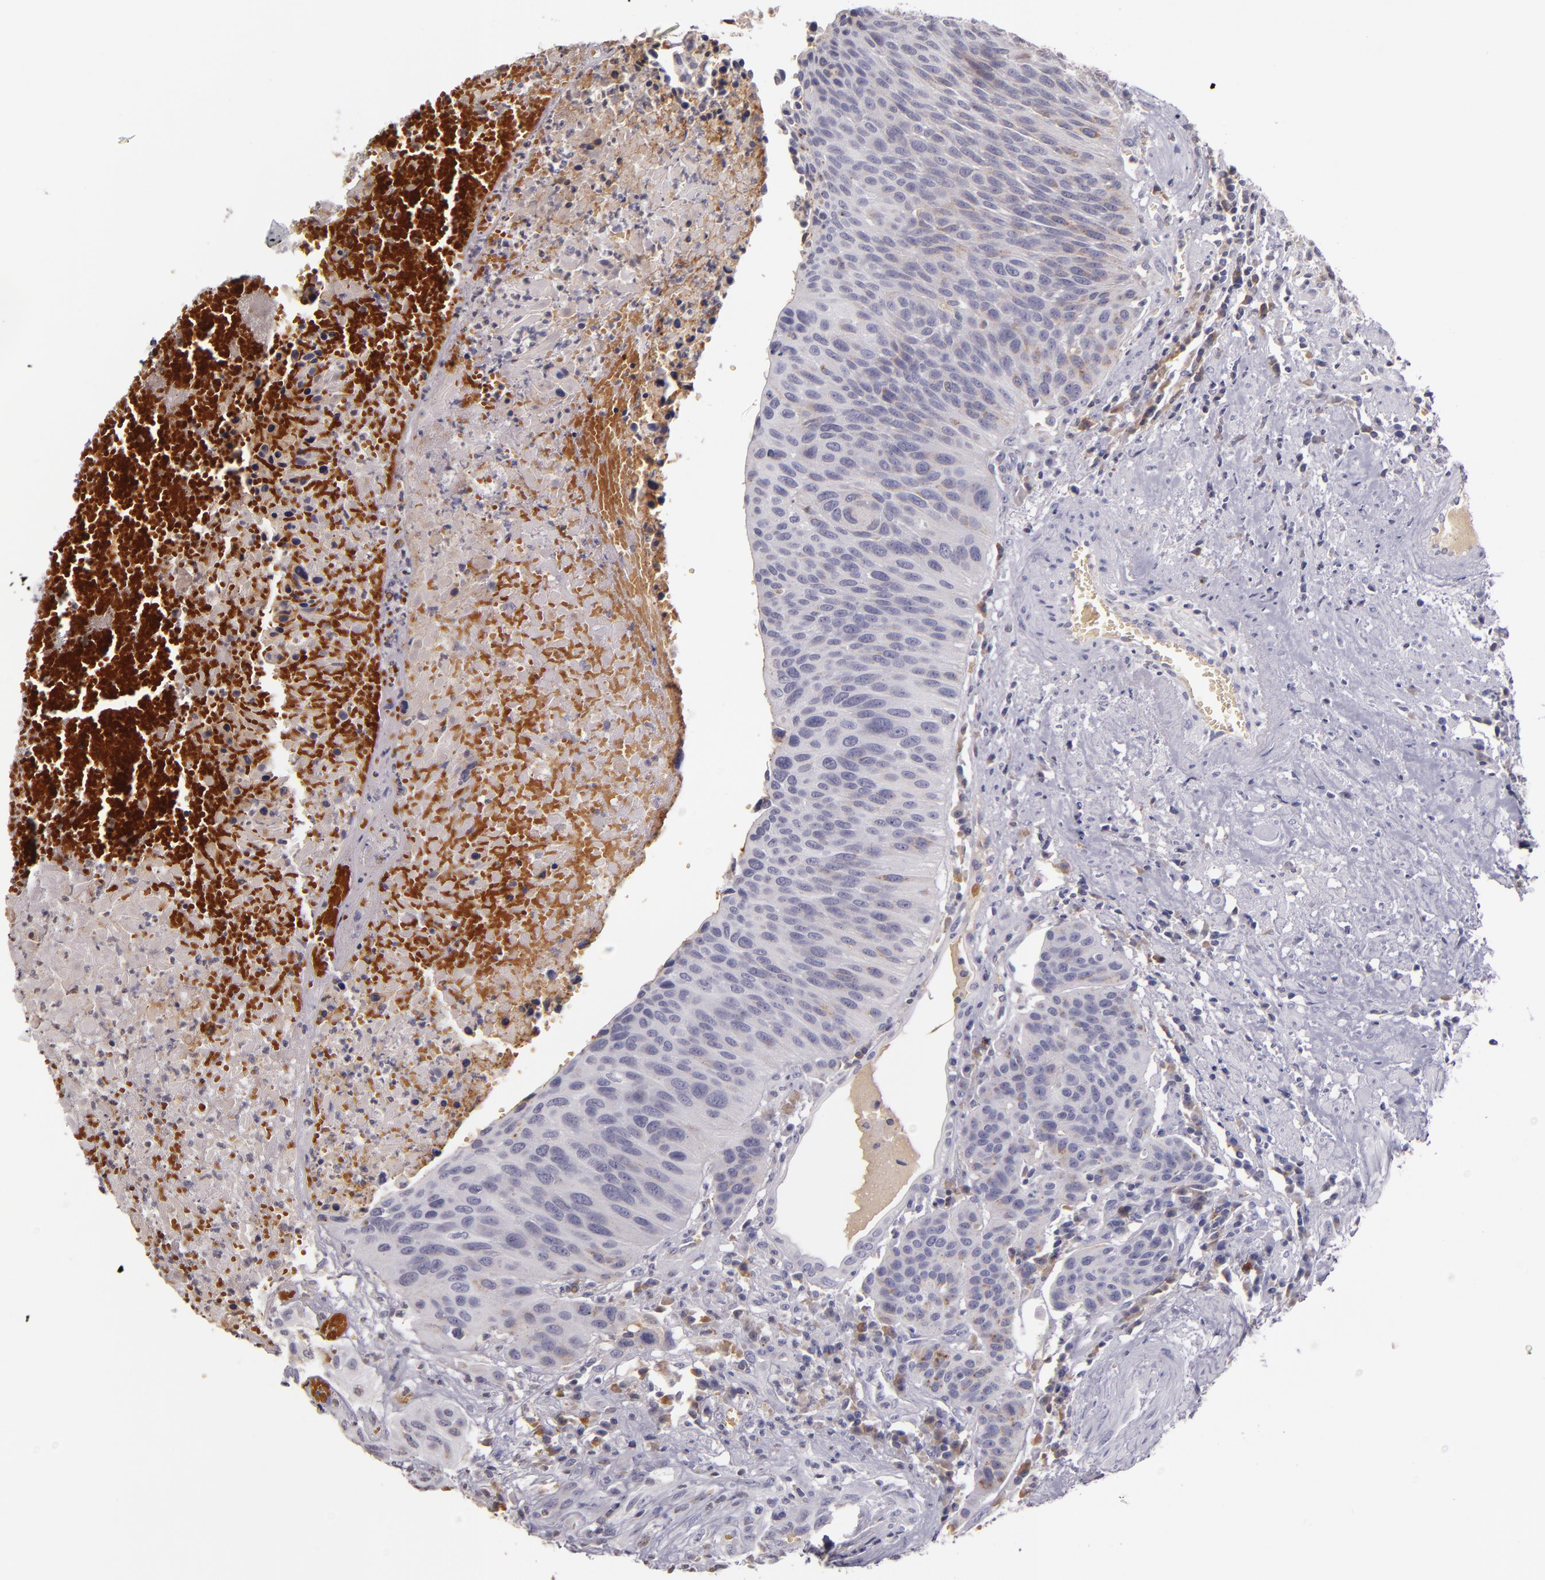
{"staining": {"intensity": "weak", "quantity": "<25%", "location": "cytoplasmic/membranous"}, "tissue": "urothelial cancer", "cell_type": "Tumor cells", "image_type": "cancer", "snomed": [{"axis": "morphology", "description": "Urothelial carcinoma, High grade"}, {"axis": "topography", "description": "Urinary bladder"}], "caption": "The IHC photomicrograph has no significant positivity in tumor cells of urothelial cancer tissue. (DAB (3,3'-diaminobenzidine) IHC, high magnification).", "gene": "ABL1", "patient": {"sex": "male", "age": 66}}